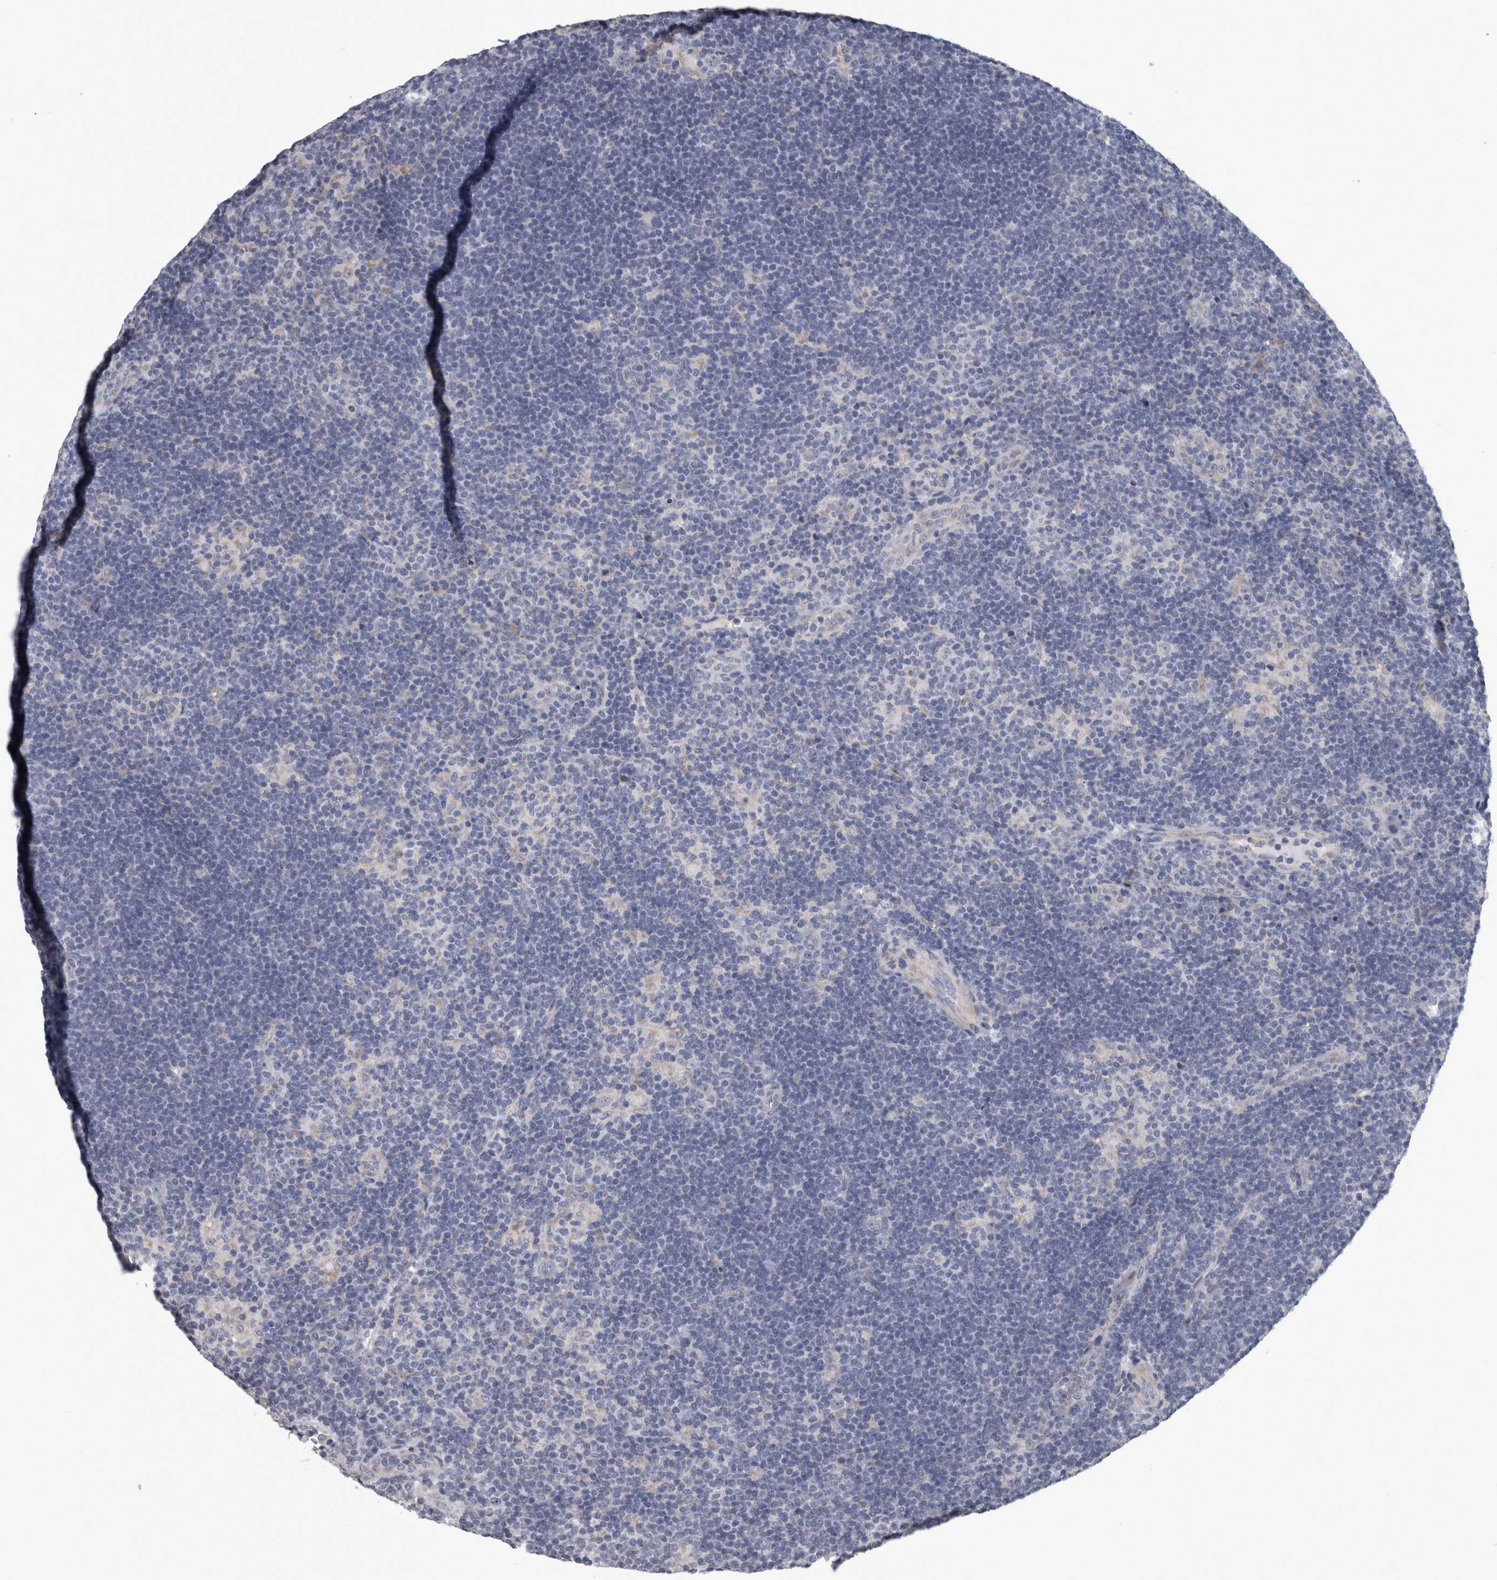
{"staining": {"intensity": "negative", "quantity": "none", "location": "none"}, "tissue": "lymphoma", "cell_type": "Tumor cells", "image_type": "cancer", "snomed": [{"axis": "morphology", "description": "Hodgkin's disease, NOS"}, {"axis": "topography", "description": "Lymph node"}], "caption": "Lymphoma stained for a protein using immunohistochemistry (IHC) demonstrates no expression tumor cells.", "gene": "DBT", "patient": {"sex": "female", "age": 57}}